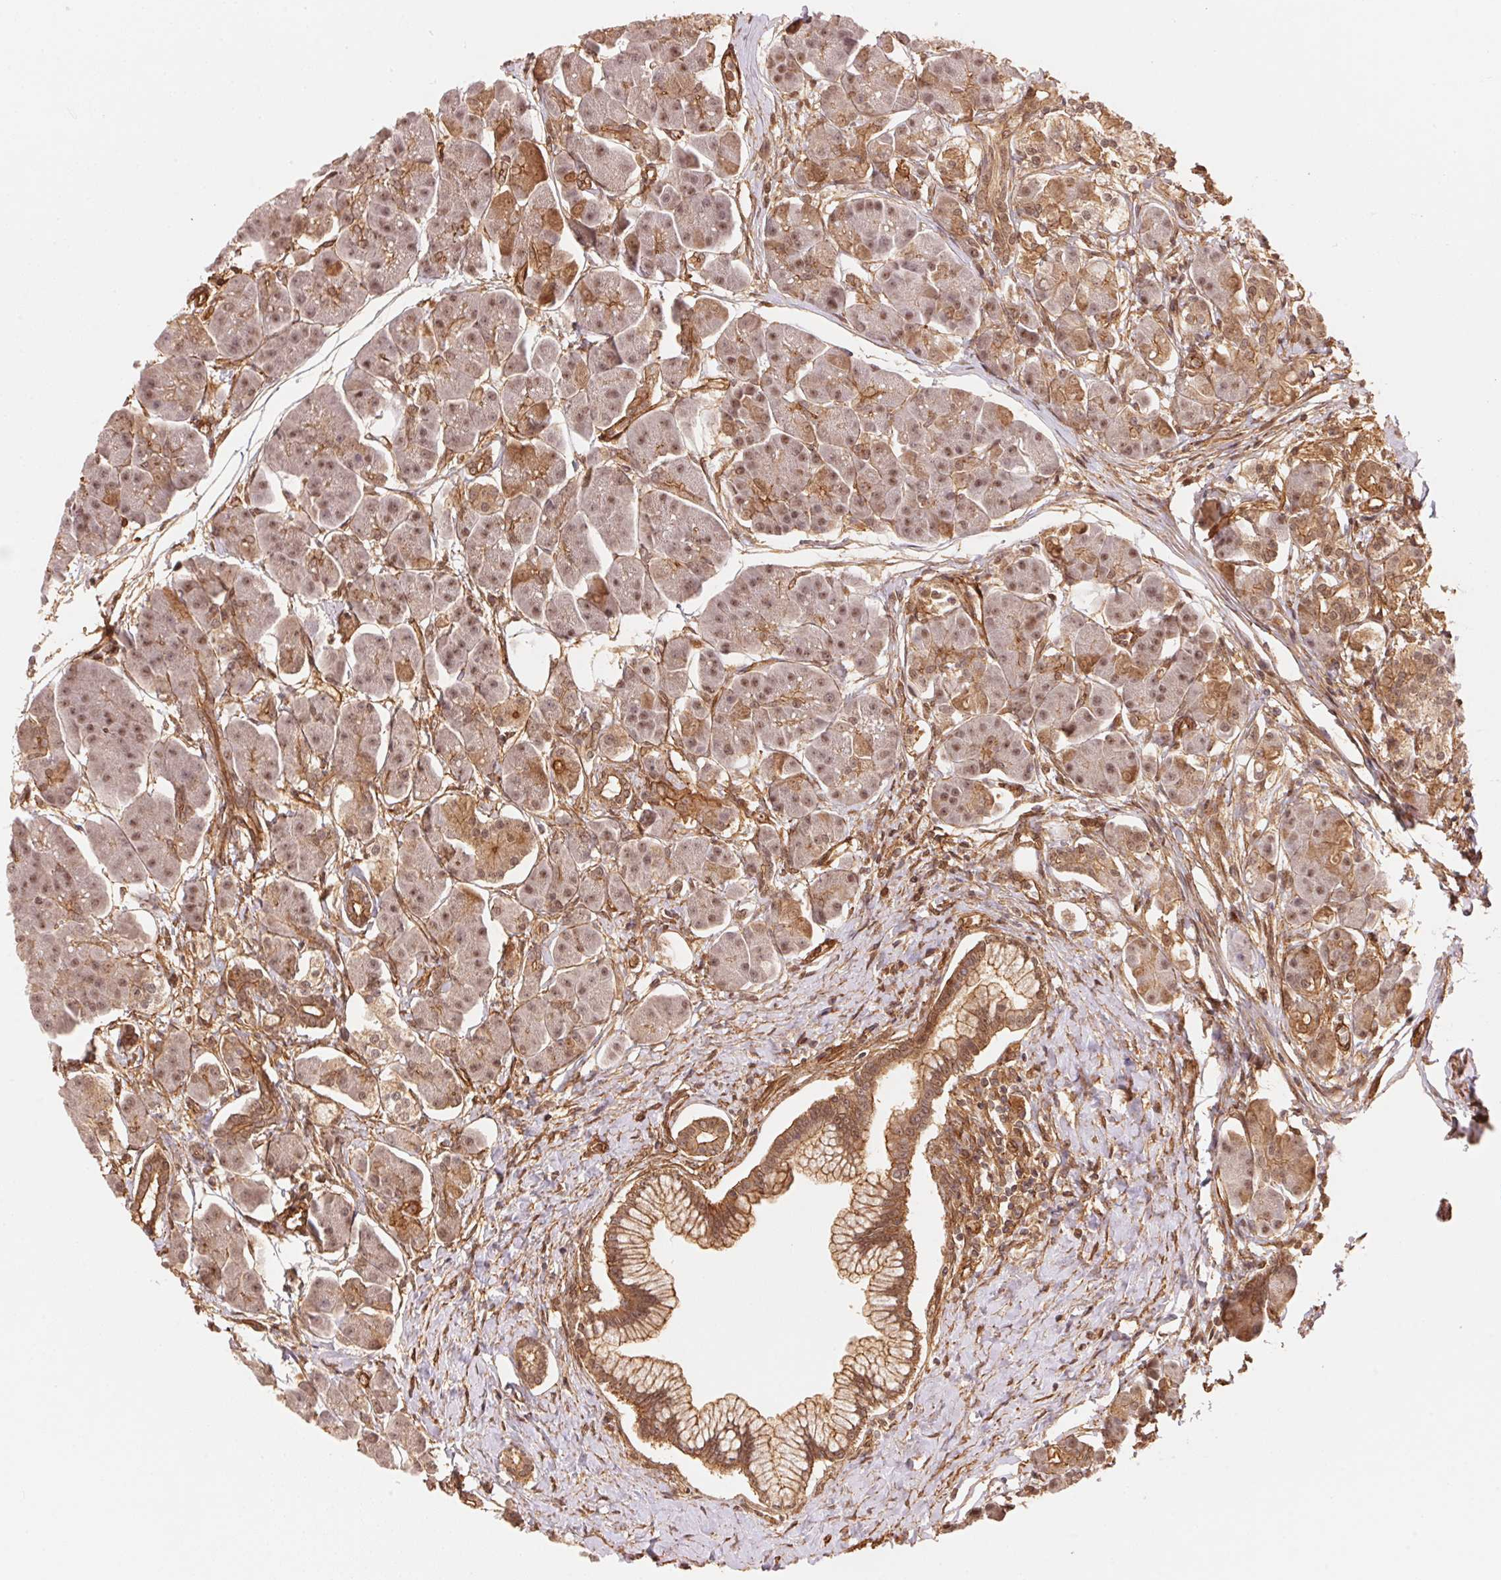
{"staining": {"intensity": "moderate", "quantity": ">75%", "location": "cytoplasmic/membranous,nuclear"}, "tissue": "pancreas", "cell_type": "Exocrine glandular cells", "image_type": "normal", "snomed": [{"axis": "morphology", "description": "Normal tissue, NOS"}, {"axis": "topography", "description": "Adipose tissue"}, {"axis": "topography", "description": "Pancreas"}, {"axis": "topography", "description": "Peripheral nerve tissue"}], "caption": "Pancreas stained with DAB immunohistochemistry demonstrates medium levels of moderate cytoplasmic/membranous,nuclear positivity in approximately >75% of exocrine glandular cells. (DAB IHC with brightfield microscopy, high magnification).", "gene": "TNIP2", "patient": {"sex": "female", "age": 58}}